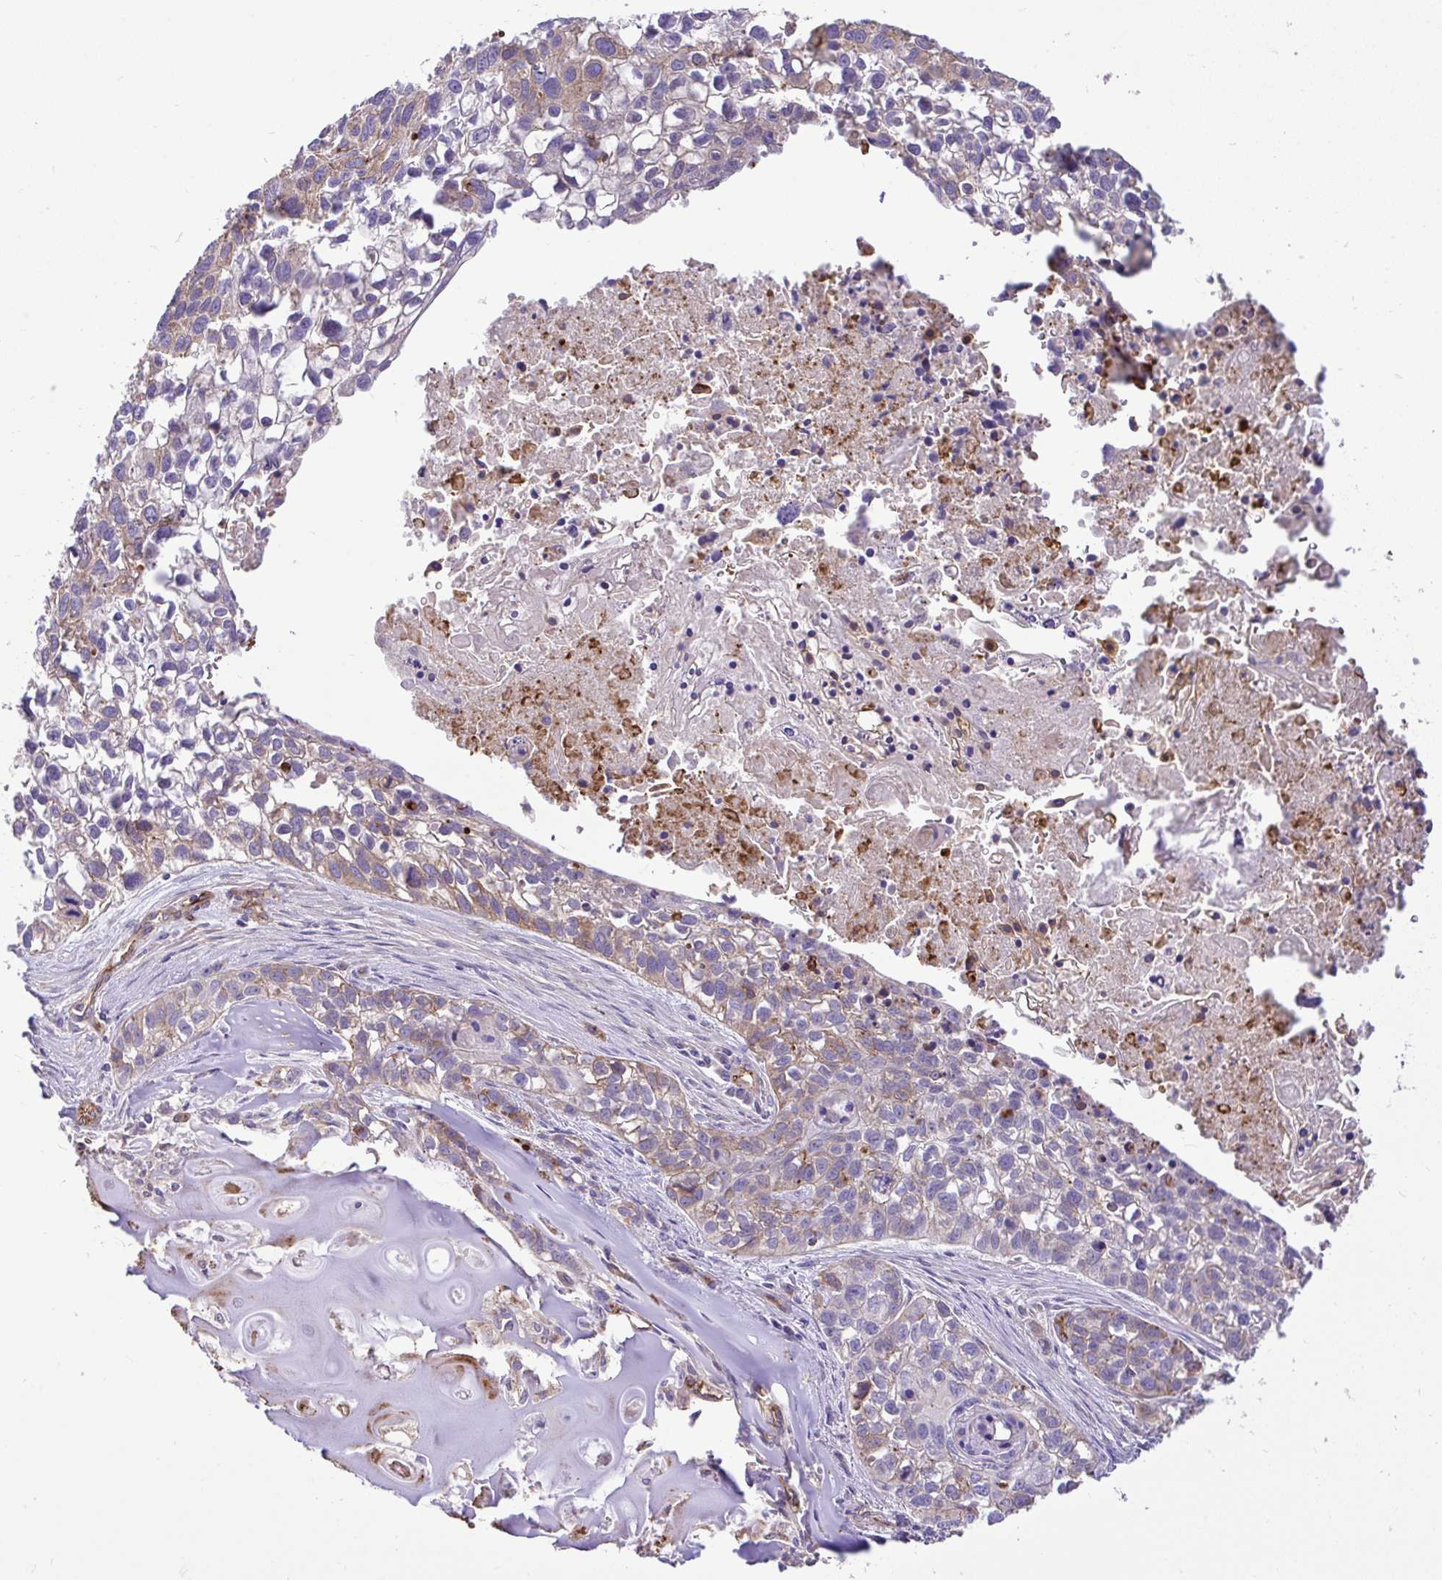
{"staining": {"intensity": "negative", "quantity": "none", "location": "none"}, "tissue": "lung cancer", "cell_type": "Tumor cells", "image_type": "cancer", "snomed": [{"axis": "morphology", "description": "Squamous cell carcinoma, NOS"}, {"axis": "topography", "description": "Lung"}], "caption": "IHC histopathology image of lung cancer stained for a protein (brown), which reveals no positivity in tumor cells.", "gene": "PTPRK", "patient": {"sex": "male", "age": 74}}